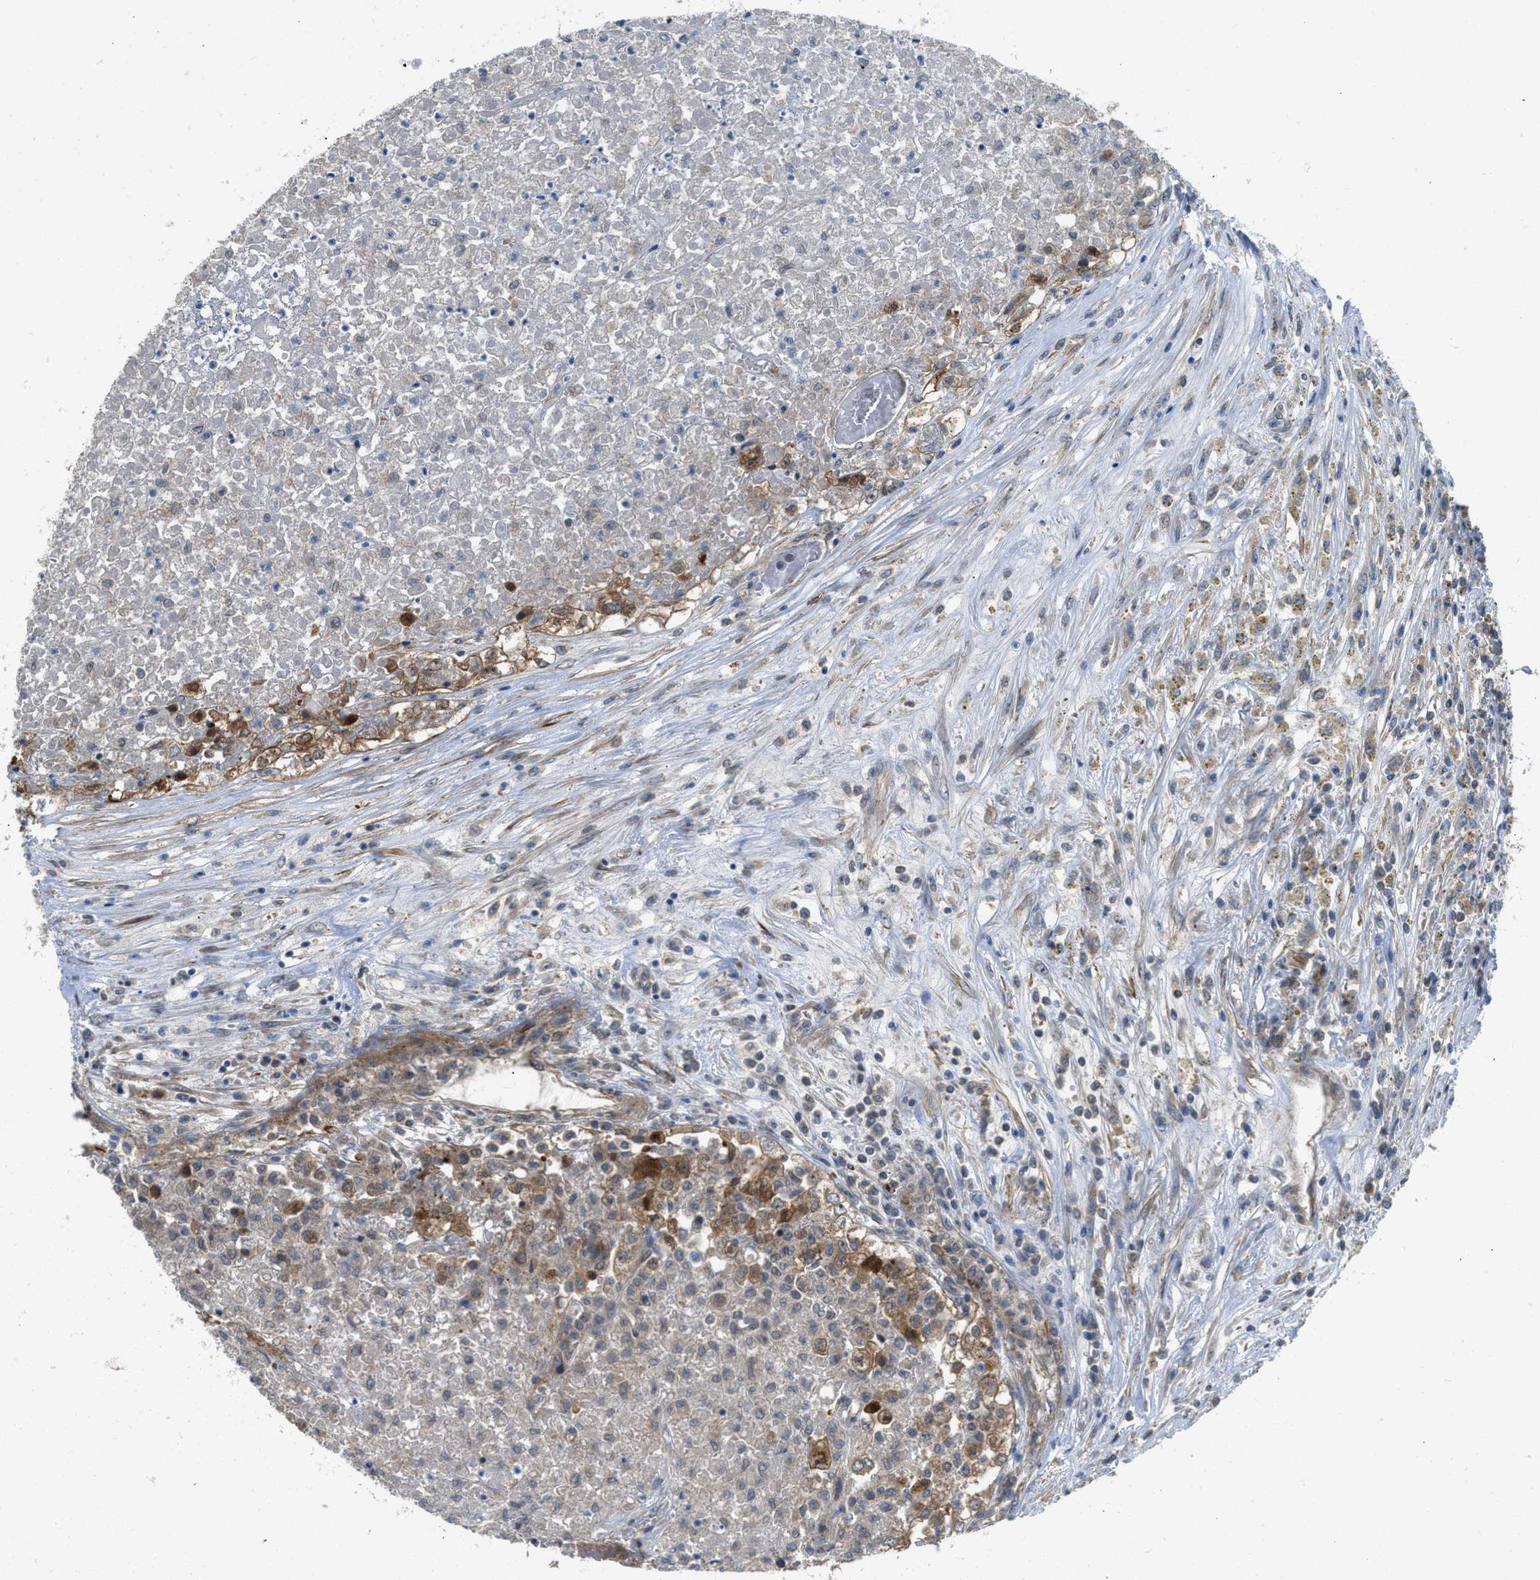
{"staining": {"intensity": "moderate", "quantity": "<25%", "location": "cytoplasmic/membranous"}, "tissue": "renal cancer", "cell_type": "Tumor cells", "image_type": "cancer", "snomed": [{"axis": "morphology", "description": "Adenocarcinoma, NOS"}, {"axis": "topography", "description": "Kidney"}], "caption": "DAB immunohistochemical staining of human renal adenocarcinoma displays moderate cytoplasmic/membranous protein expression in about <25% of tumor cells. (DAB (3,3'-diaminobenzidine) IHC, brown staining for protein, blue staining for nuclei).", "gene": "SESN2", "patient": {"sex": "female", "age": 54}}